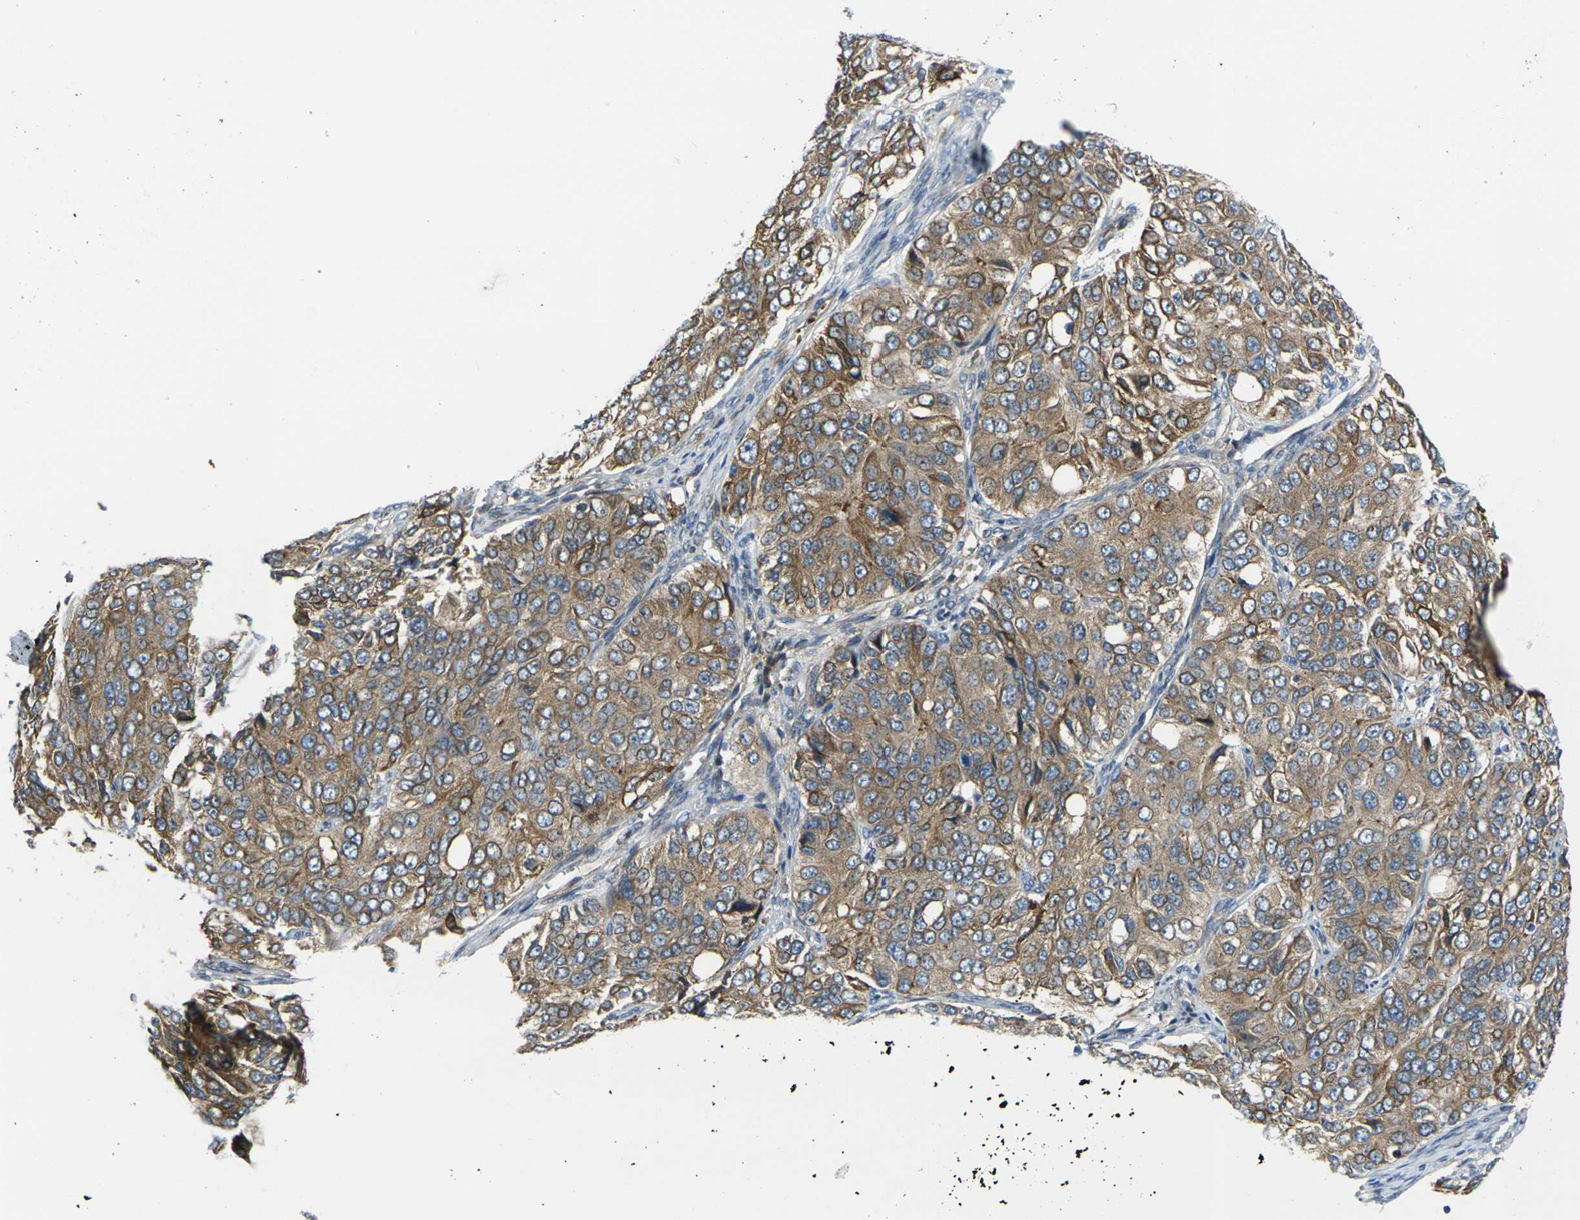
{"staining": {"intensity": "moderate", "quantity": ">75%", "location": "cytoplasmic/membranous"}, "tissue": "ovarian cancer", "cell_type": "Tumor cells", "image_type": "cancer", "snomed": [{"axis": "morphology", "description": "Carcinoma, endometroid"}, {"axis": "topography", "description": "Ovary"}], "caption": "DAB immunohistochemical staining of ovarian cancer (endometroid carcinoma) reveals moderate cytoplasmic/membranous protein expression in about >75% of tumor cells.", "gene": "FZD1", "patient": {"sex": "female", "age": 51}}